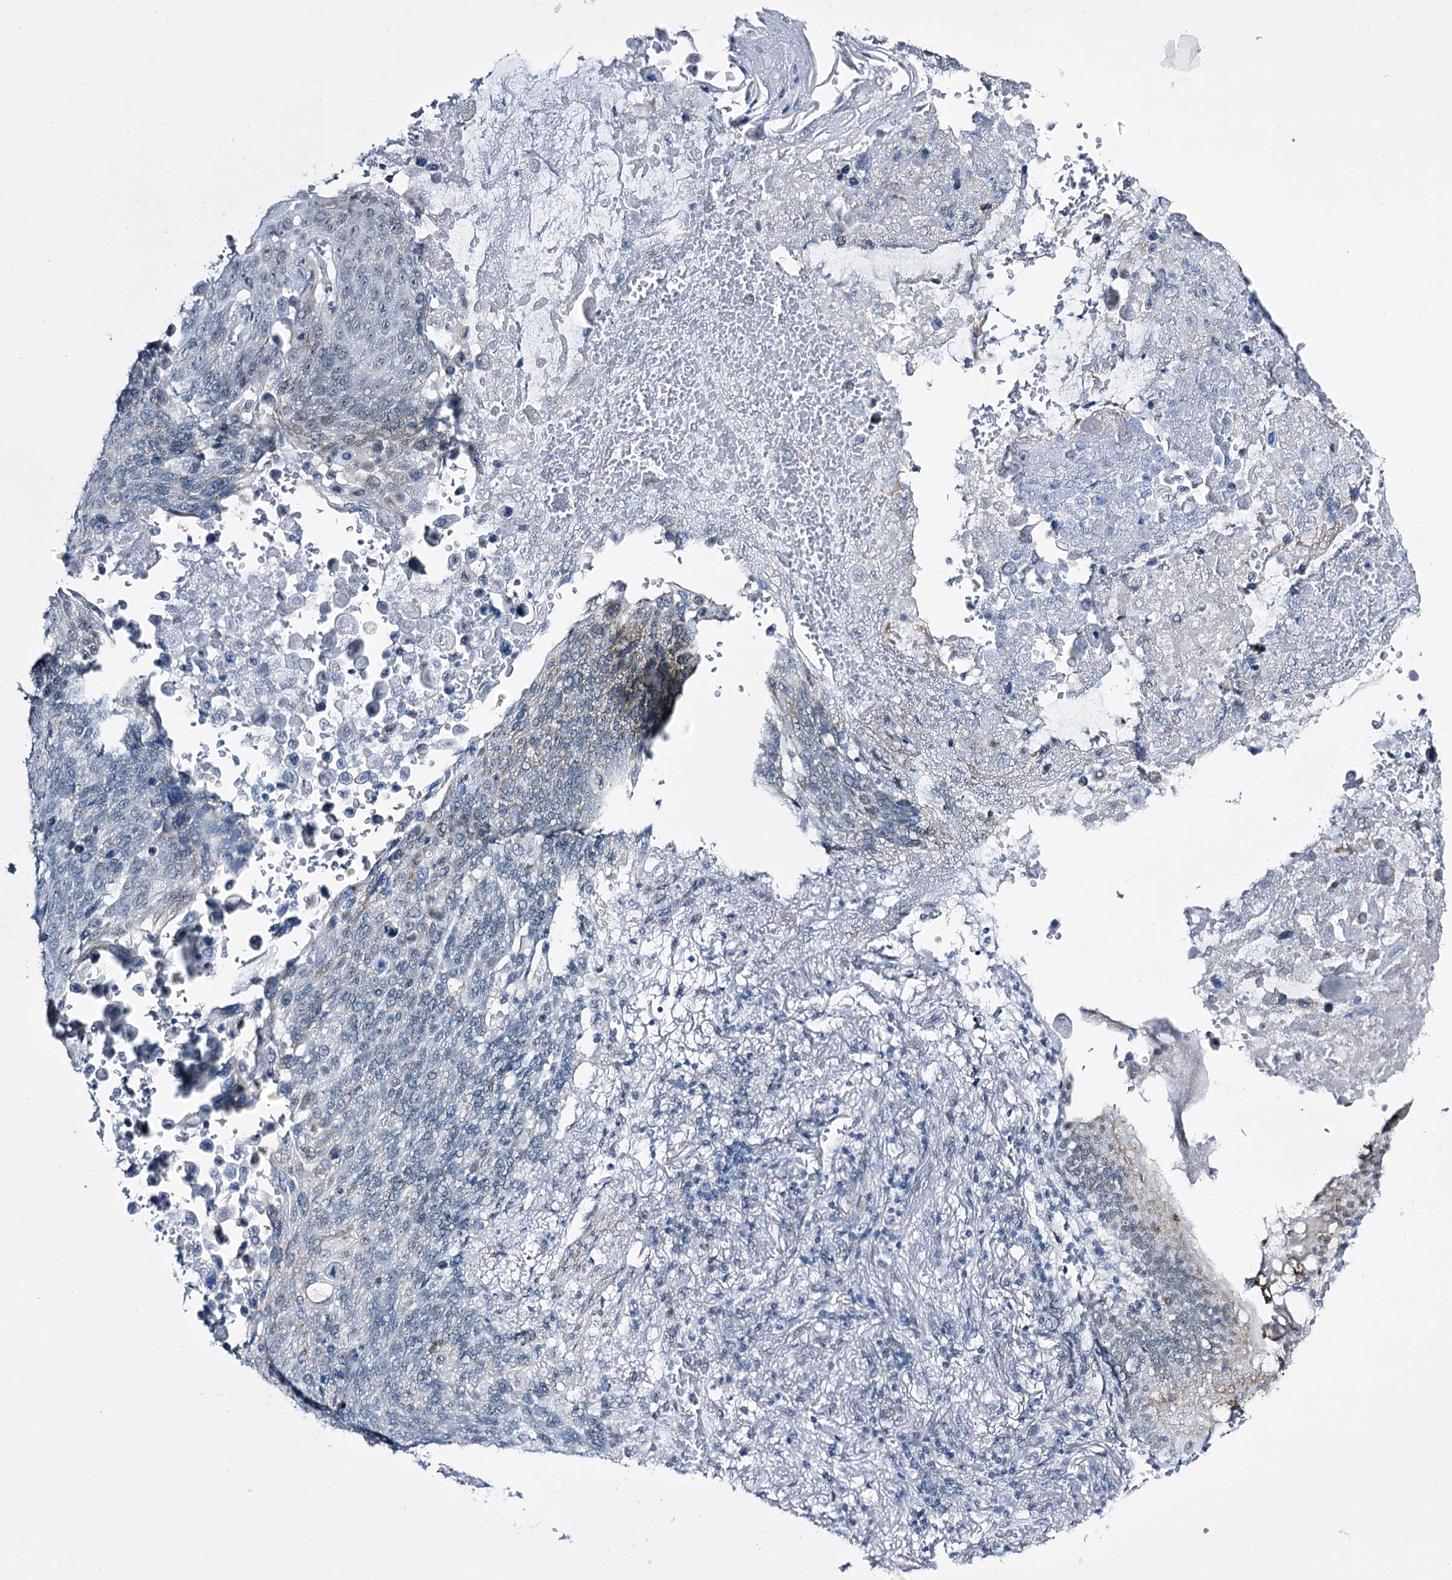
{"staining": {"intensity": "negative", "quantity": "none", "location": "none"}, "tissue": "lung cancer", "cell_type": "Tumor cells", "image_type": "cancer", "snomed": [{"axis": "morphology", "description": "Squamous cell carcinoma, NOS"}, {"axis": "topography", "description": "Lung"}], "caption": "Tumor cells are negative for protein expression in human squamous cell carcinoma (lung).", "gene": "RBM15B", "patient": {"sex": "male", "age": 66}}